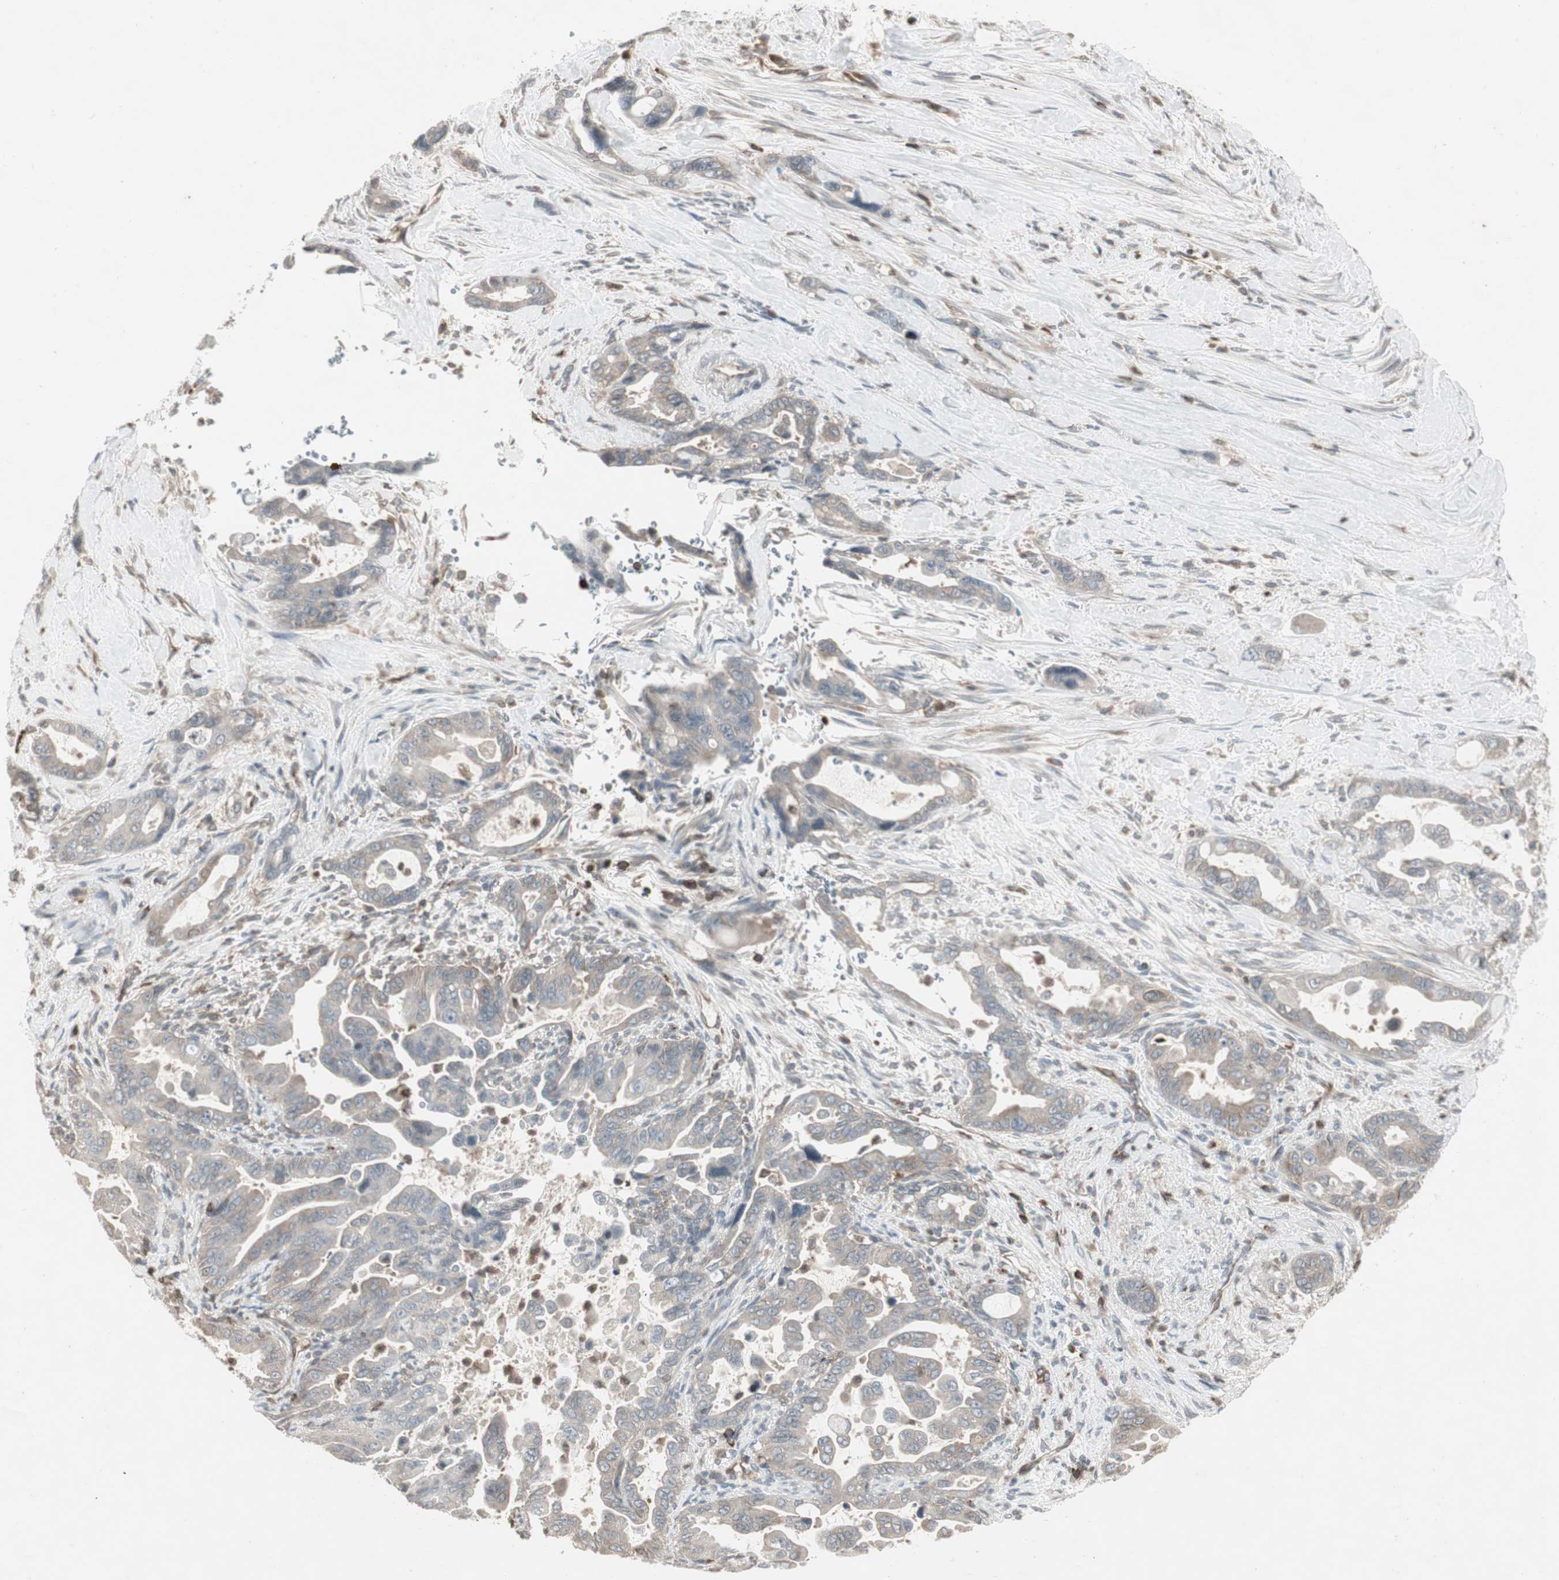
{"staining": {"intensity": "weak", "quantity": ">75%", "location": "cytoplasmic/membranous"}, "tissue": "pancreatic cancer", "cell_type": "Tumor cells", "image_type": "cancer", "snomed": [{"axis": "morphology", "description": "Adenocarcinoma, NOS"}, {"axis": "topography", "description": "Pancreas"}], "caption": "Brown immunohistochemical staining in pancreatic adenocarcinoma displays weak cytoplasmic/membranous expression in approximately >75% of tumor cells. (DAB IHC with brightfield microscopy, high magnification).", "gene": "ARHGEF1", "patient": {"sex": "male", "age": 70}}